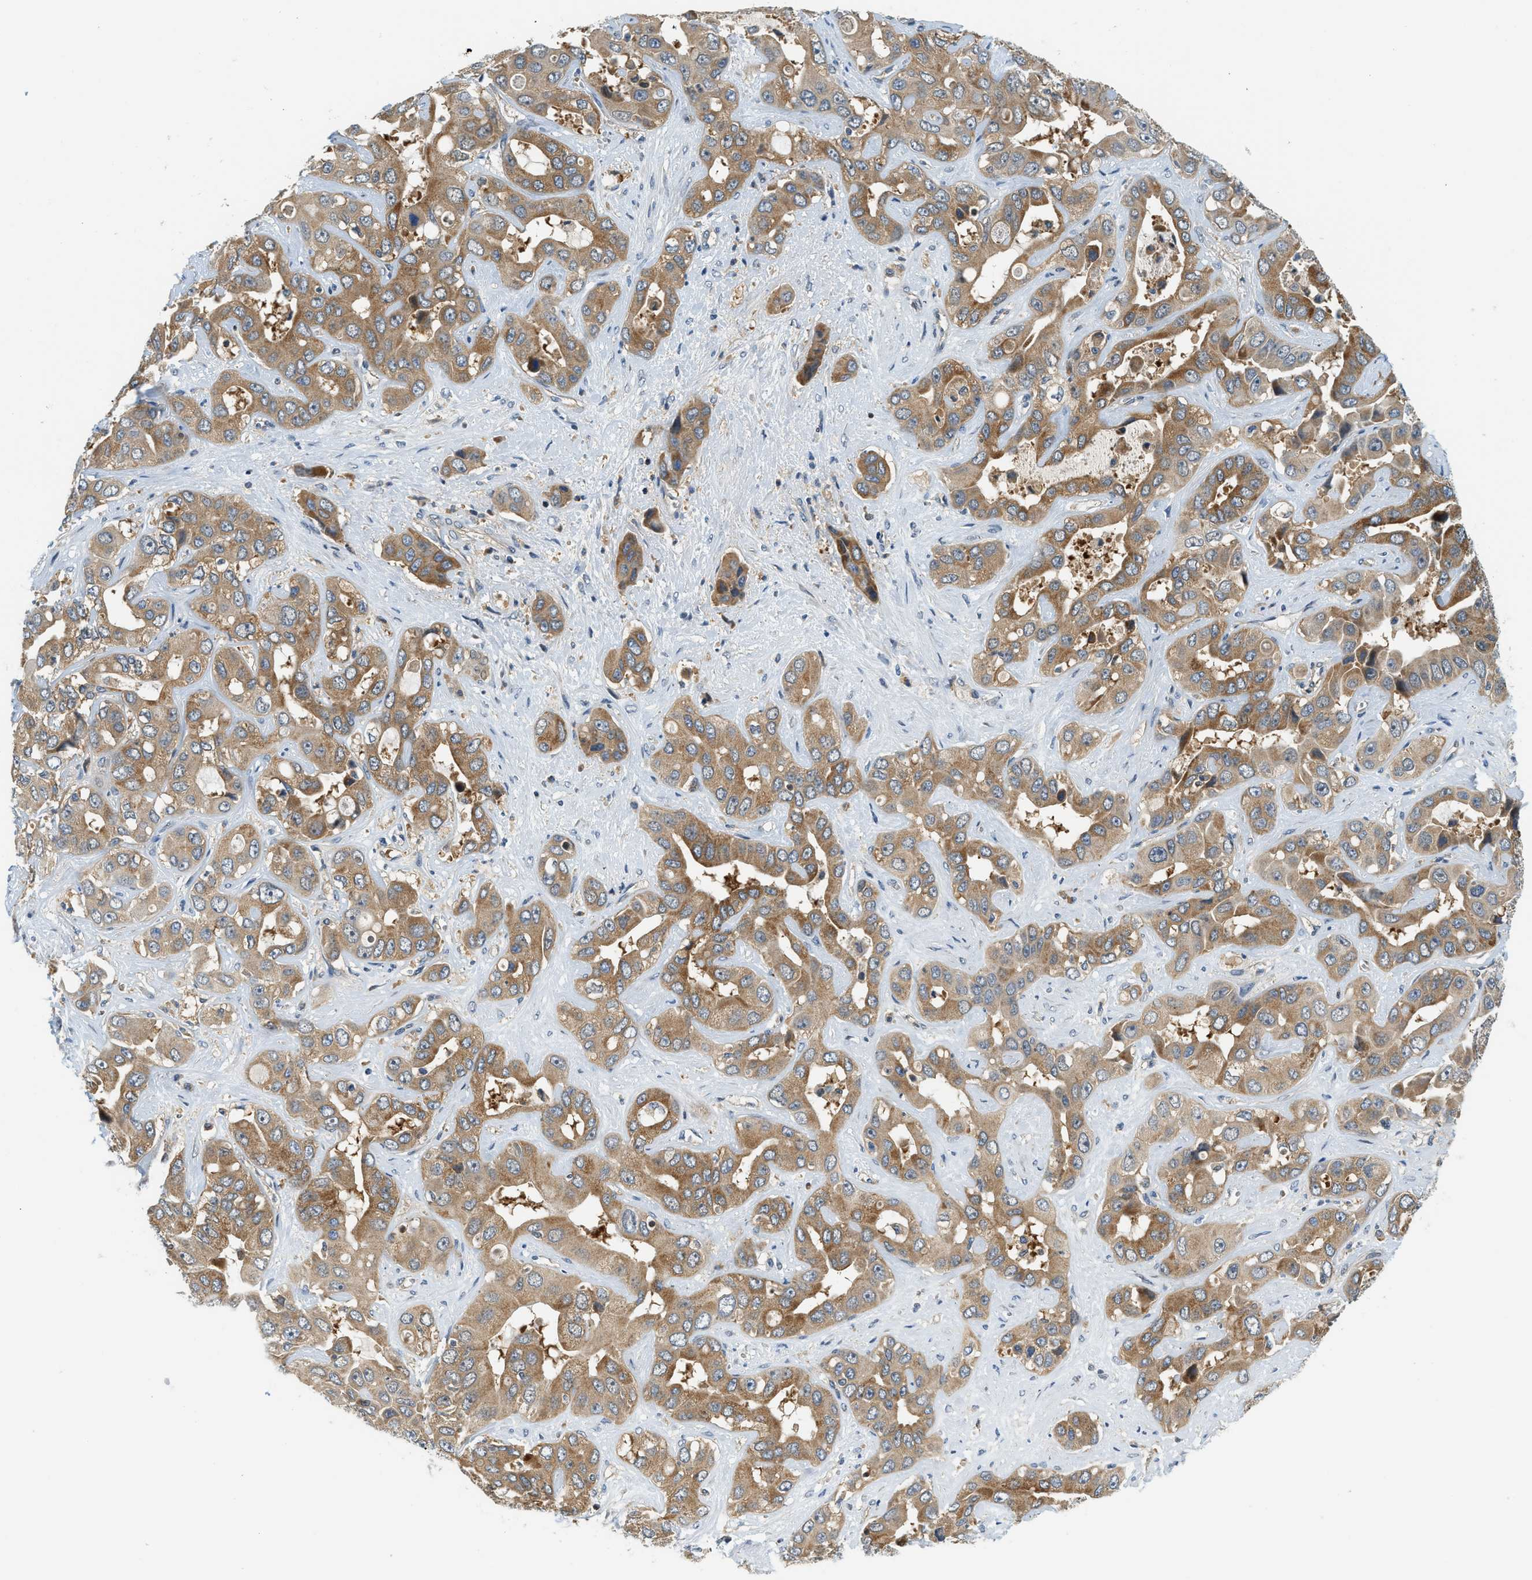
{"staining": {"intensity": "moderate", "quantity": ">75%", "location": "cytoplasmic/membranous"}, "tissue": "liver cancer", "cell_type": "Tumor cells", "image_type": "cancer", "snomed": [{"axis": "morphology", "description": "Cholangiocarcinoma"}, {"axis": "topography", "description": "Liver"}], "caption": "Protein expression analysis of human cholangiocarcinoma (liver) reveals moderate cytoplasmic/membranous staining in about >75% of tumor cells.", "gene": "KCNK1", "patient": {"sex": "female", "age": 52}}